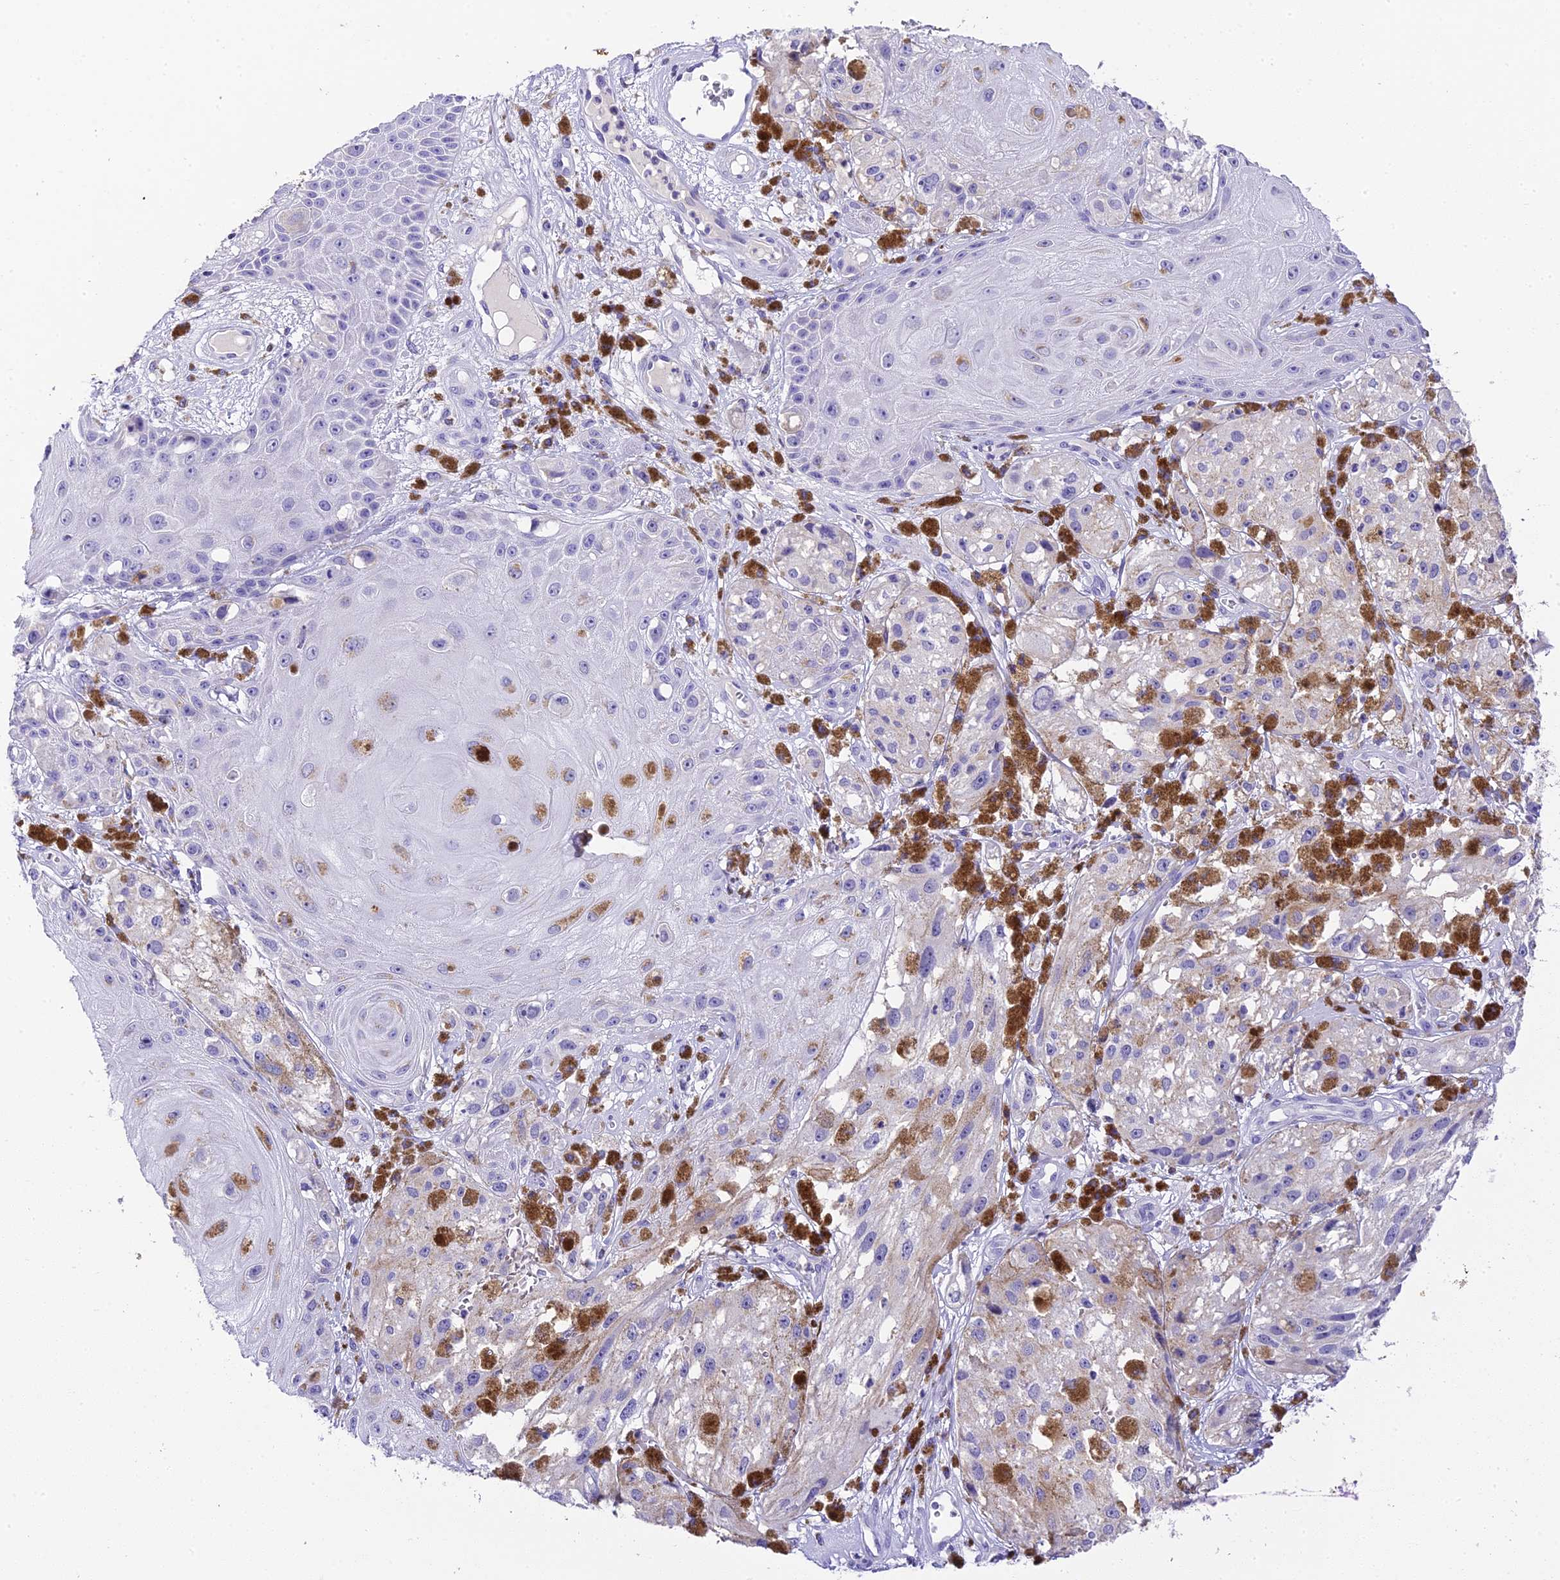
{"staining": {"intensity": "negative", "quantity": "none", "location": "none"}, "tissue": "melanoma", "cell_type": "Tumor cells", "image_type": "cancer", "snomed": [{"axis": "morphology", "description": "Malignant melanoma, NOS"}, {"axis": "topography", "description": "Skin"}], "caption": "An immunohistochemistry (IHC) image of melanoma is shown. There is no staining in tumor cells of melanoma.", "gene": "C12orf29", "patient": {"sex": "male", "age": 88}}